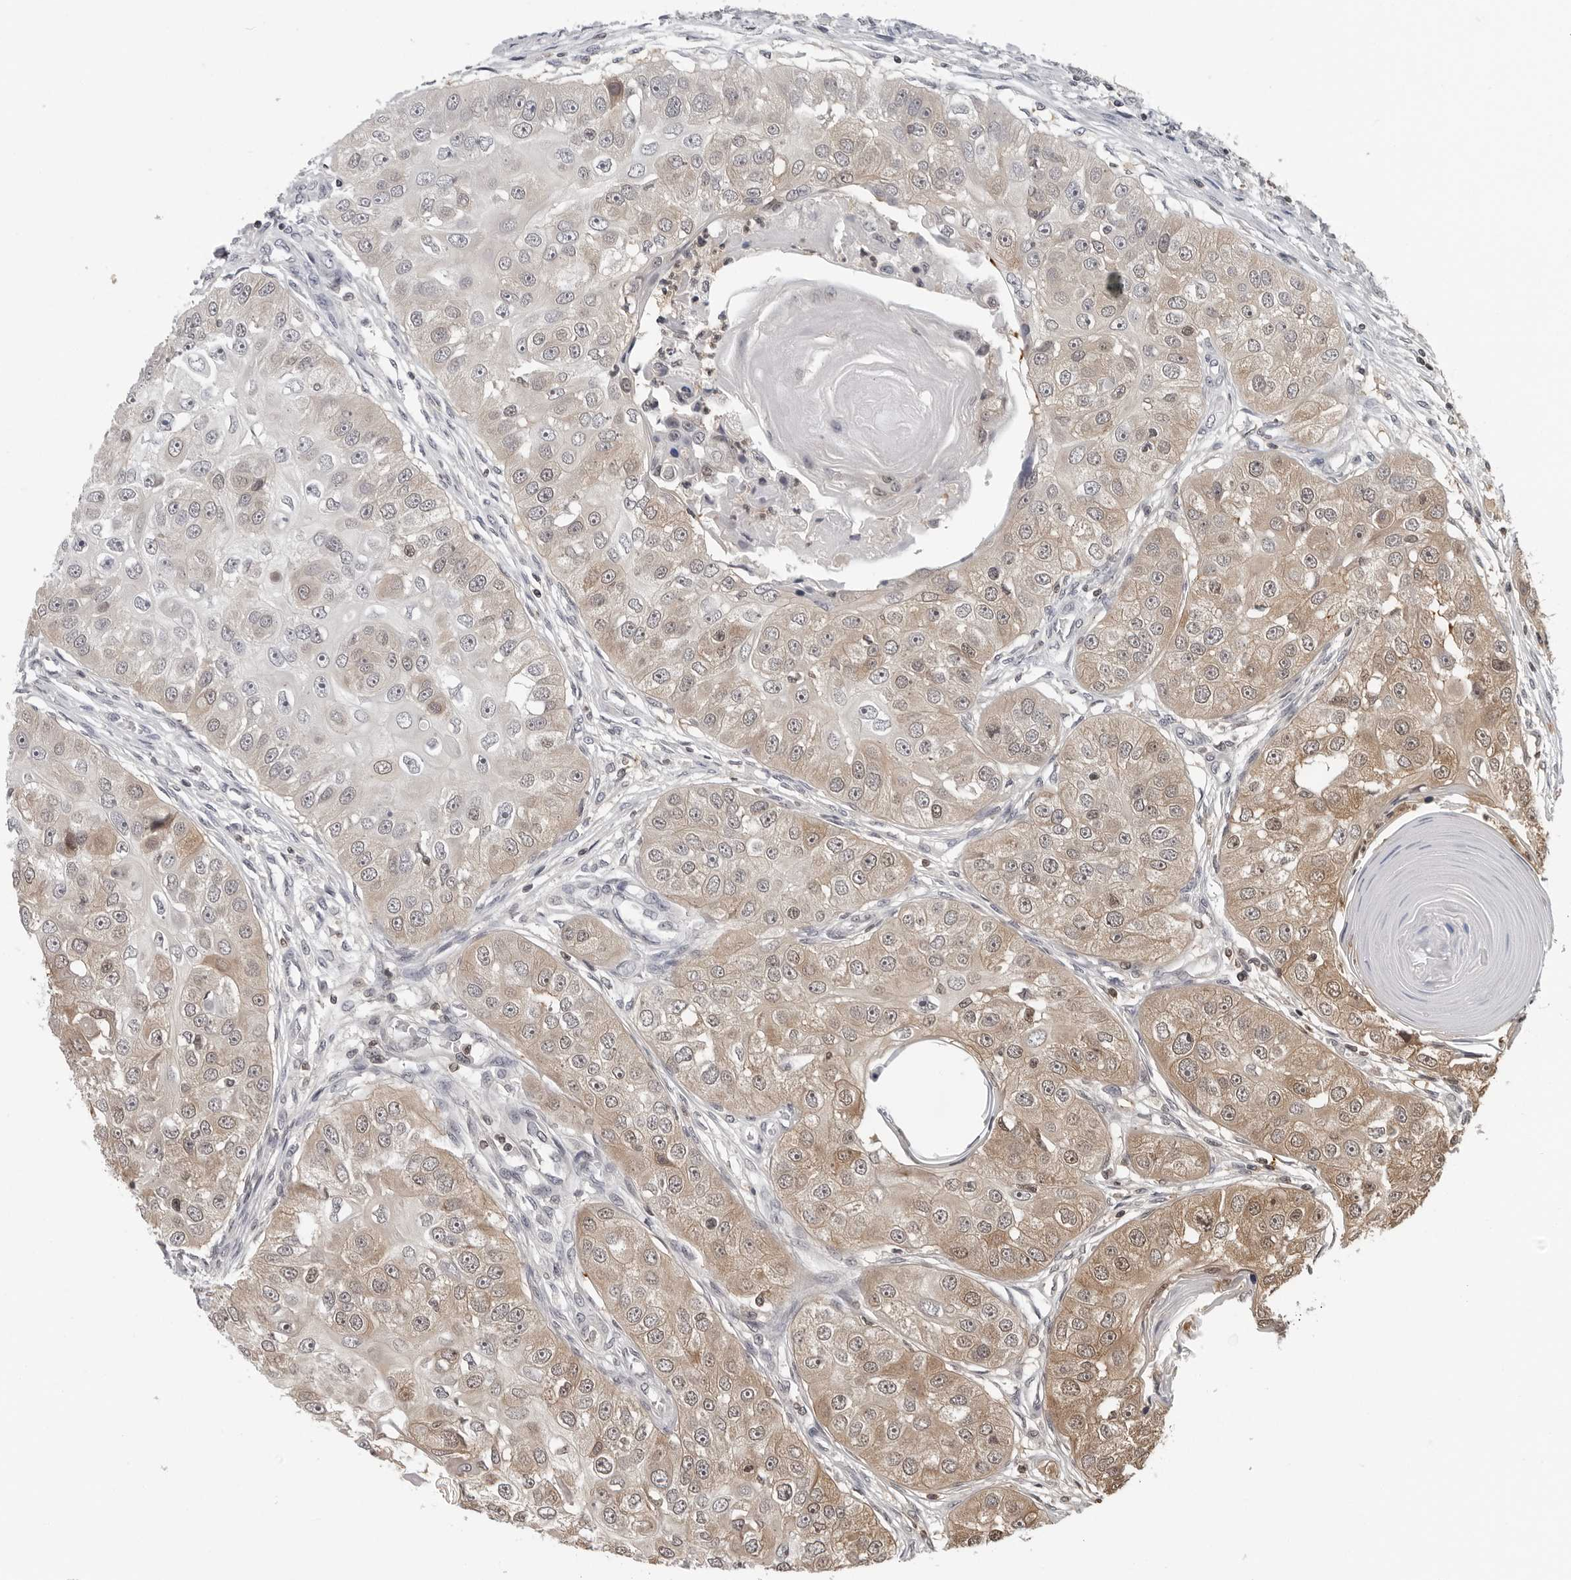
{"staining": {"intensity": "weak", "quantity": ">75%", "location": "cytoplasmic/membranous"}, "tissue": "head and neck cancer", "cell_type": "Tumor cells", "image_type": "cancer", "snomed": [{"axis": "morphology", "description": "Normal tissue, NOS"}, {"axis": "morphology", "description": "Squamous cell carcinoma, NOS"}, {"axis": "topography", "description": "Skeletal muscle"}, {"axis": "topography", "description": "Head-Neck"}], "caption": "Head and neck squamous cell carcinoma tissue exhibits weak cytoplasmic/membranous staining in approximately >75% of tumor cells (brown staining indicates protein expression, while blue staining denotes nuclei).", "gene": "HSPH1", "patient": {"sex": "male", "age": 51}}